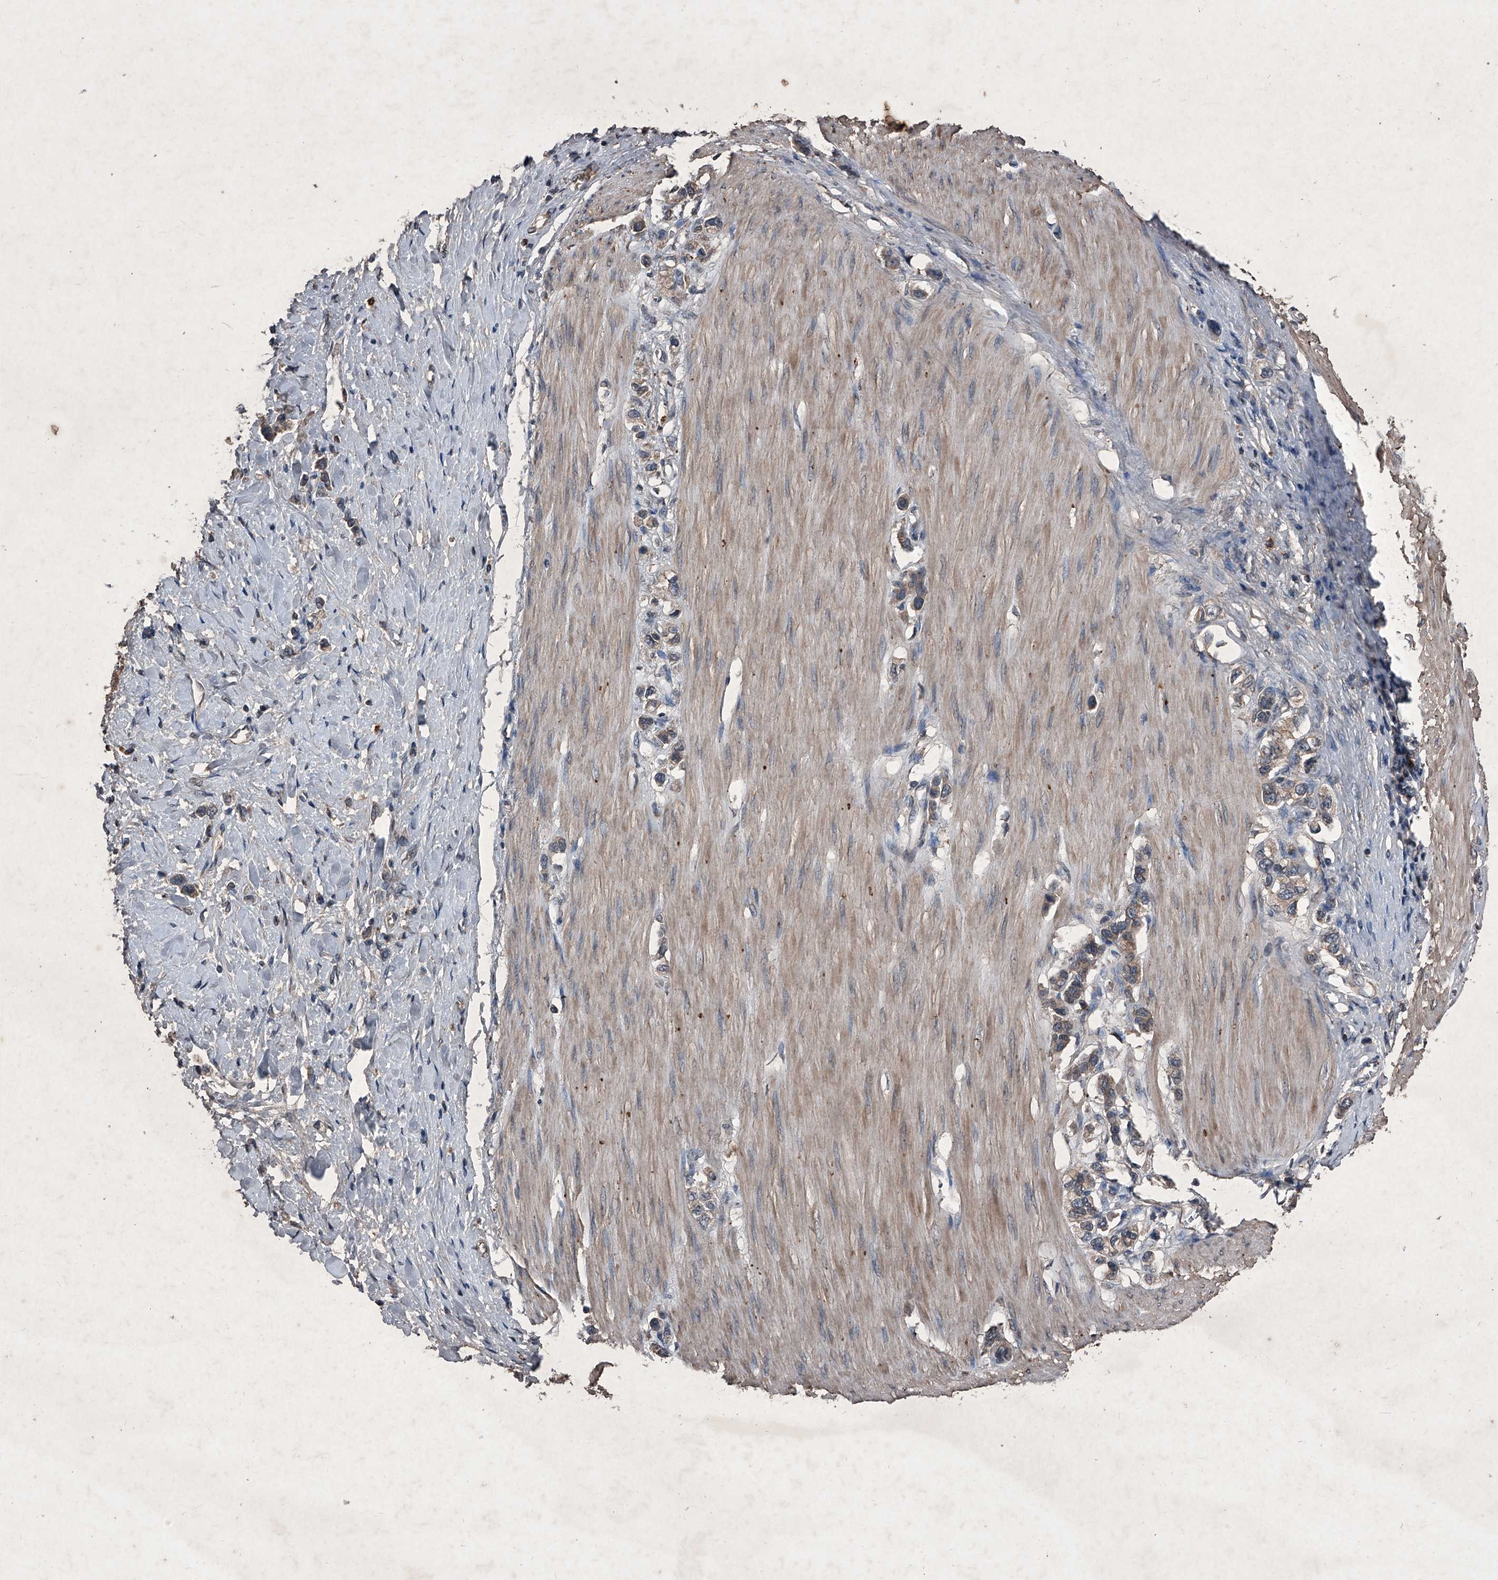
{"staining": {"intensity": "negative", "quantity": "none", "location": "none"}, "tissue": "stomach cancer", "cell_type": "Tumor cells", "image_type": "cancer", "snomed": [{"axis": "morphology", "description": "Adenocarcinoma, NOS"}, {"axis": "topography", "description": "Stomach"}], "caption": "DAB (3,3'-diaminobenzidine) immunohistochemical staining of human stomach adenocarcinoma demonstrates no significant staining in tumor cells.", "gene": "MAPKAP1", "patient": {"sex": "female", "age": 65}}